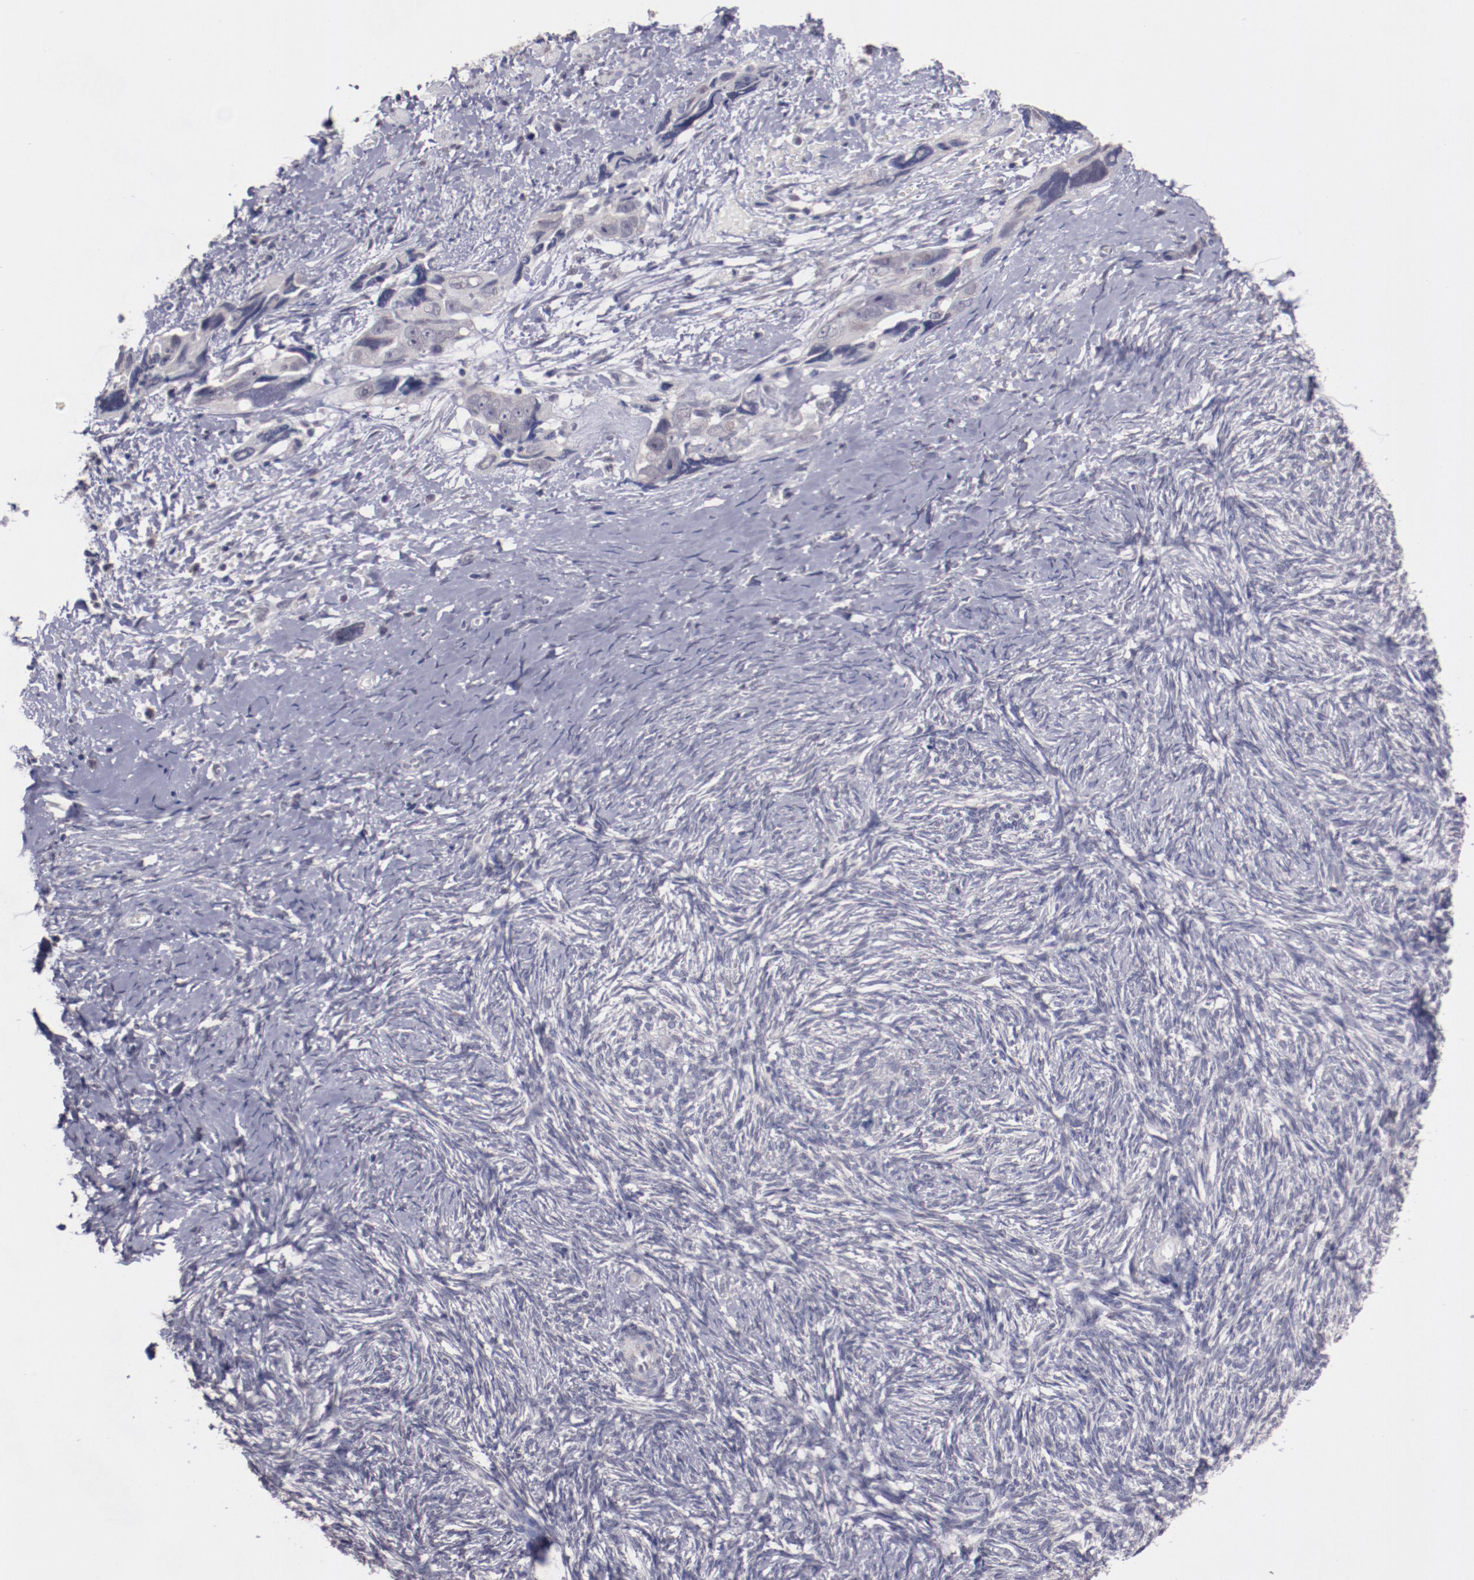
{"staining": {"intensity": "weak", "quantity": "25%-75%", "location": "cytoplasmic/membranous"}, "tissue": "ovarian cancer", "cell_type": "Tumor cells", "image_type": "cancer", "snomed": [{"axis": "morphology", "description": "Normal tissue, NOS"}, {"axis": "morphology", "description": "Cystadenocarcinoma, serous, NOS"}, {"axis": "topography", "description": "Ovary"}], "caption": "Protein staining exhibits weak cytoplasmic/membranous staining in about 25%-75% of tumor cells in ovarian serous cystadenocarcinoma.", "gene": "NRXN3", "patient": {"sex": "female", "age": 62}}